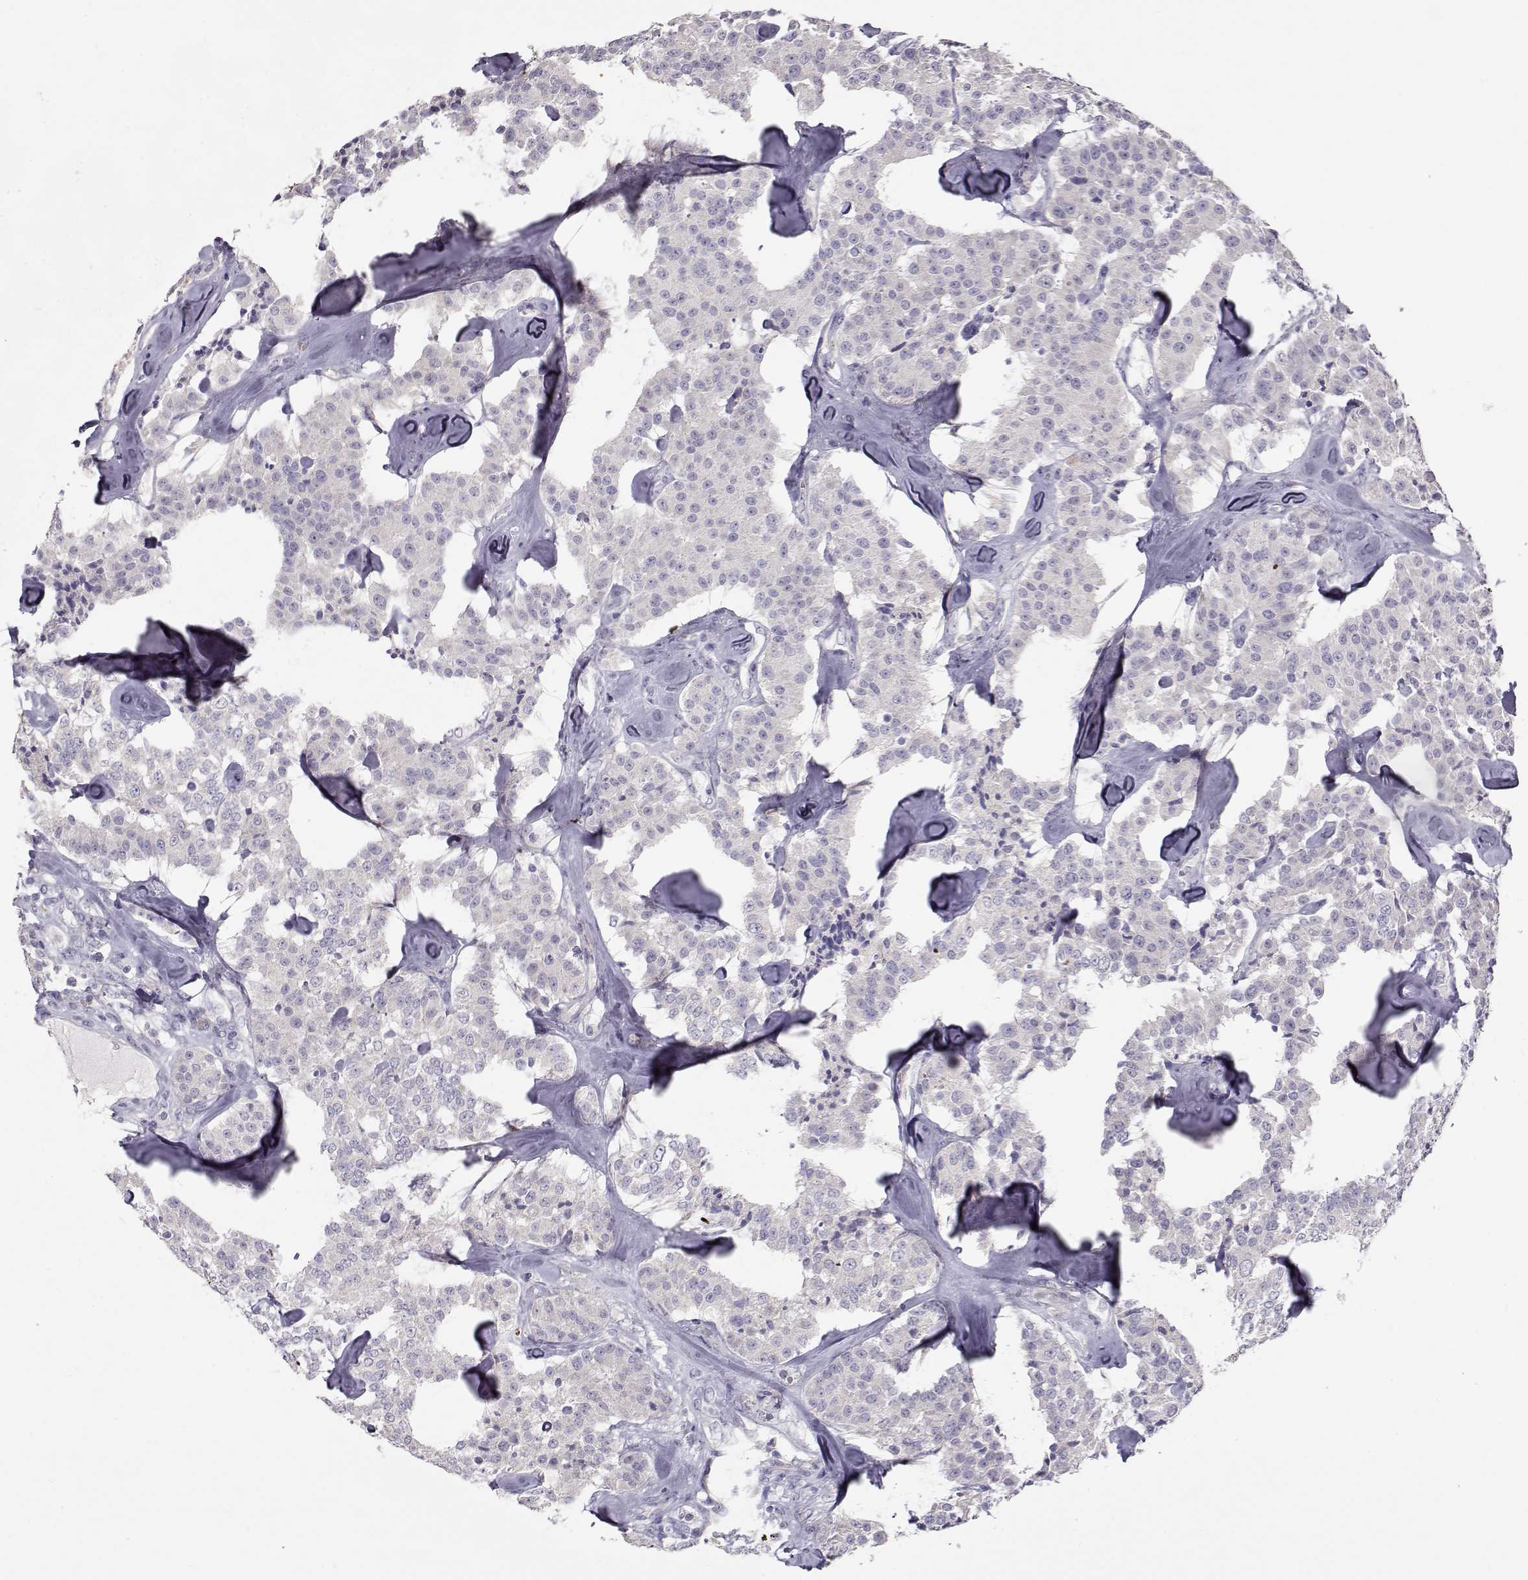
{"staining": {"intensity": "negative", "quantity": "none", "location": "none"}, "tissue": "carcinoid", "cell_type": "Tumor cells", "image_type": "cancer", "snomed": [{"axis": "morphology", "description": "Carcinoid, malignant, NOS"}, {"axis": "topography", "description": "Pancreas"}], "caption": "IHC micrograph of human carcinoid stained for a protein (brown), which shows no staining in tumor cells.", "gene": "GRK1", "patient": {"sex": "male", "age": 41}}